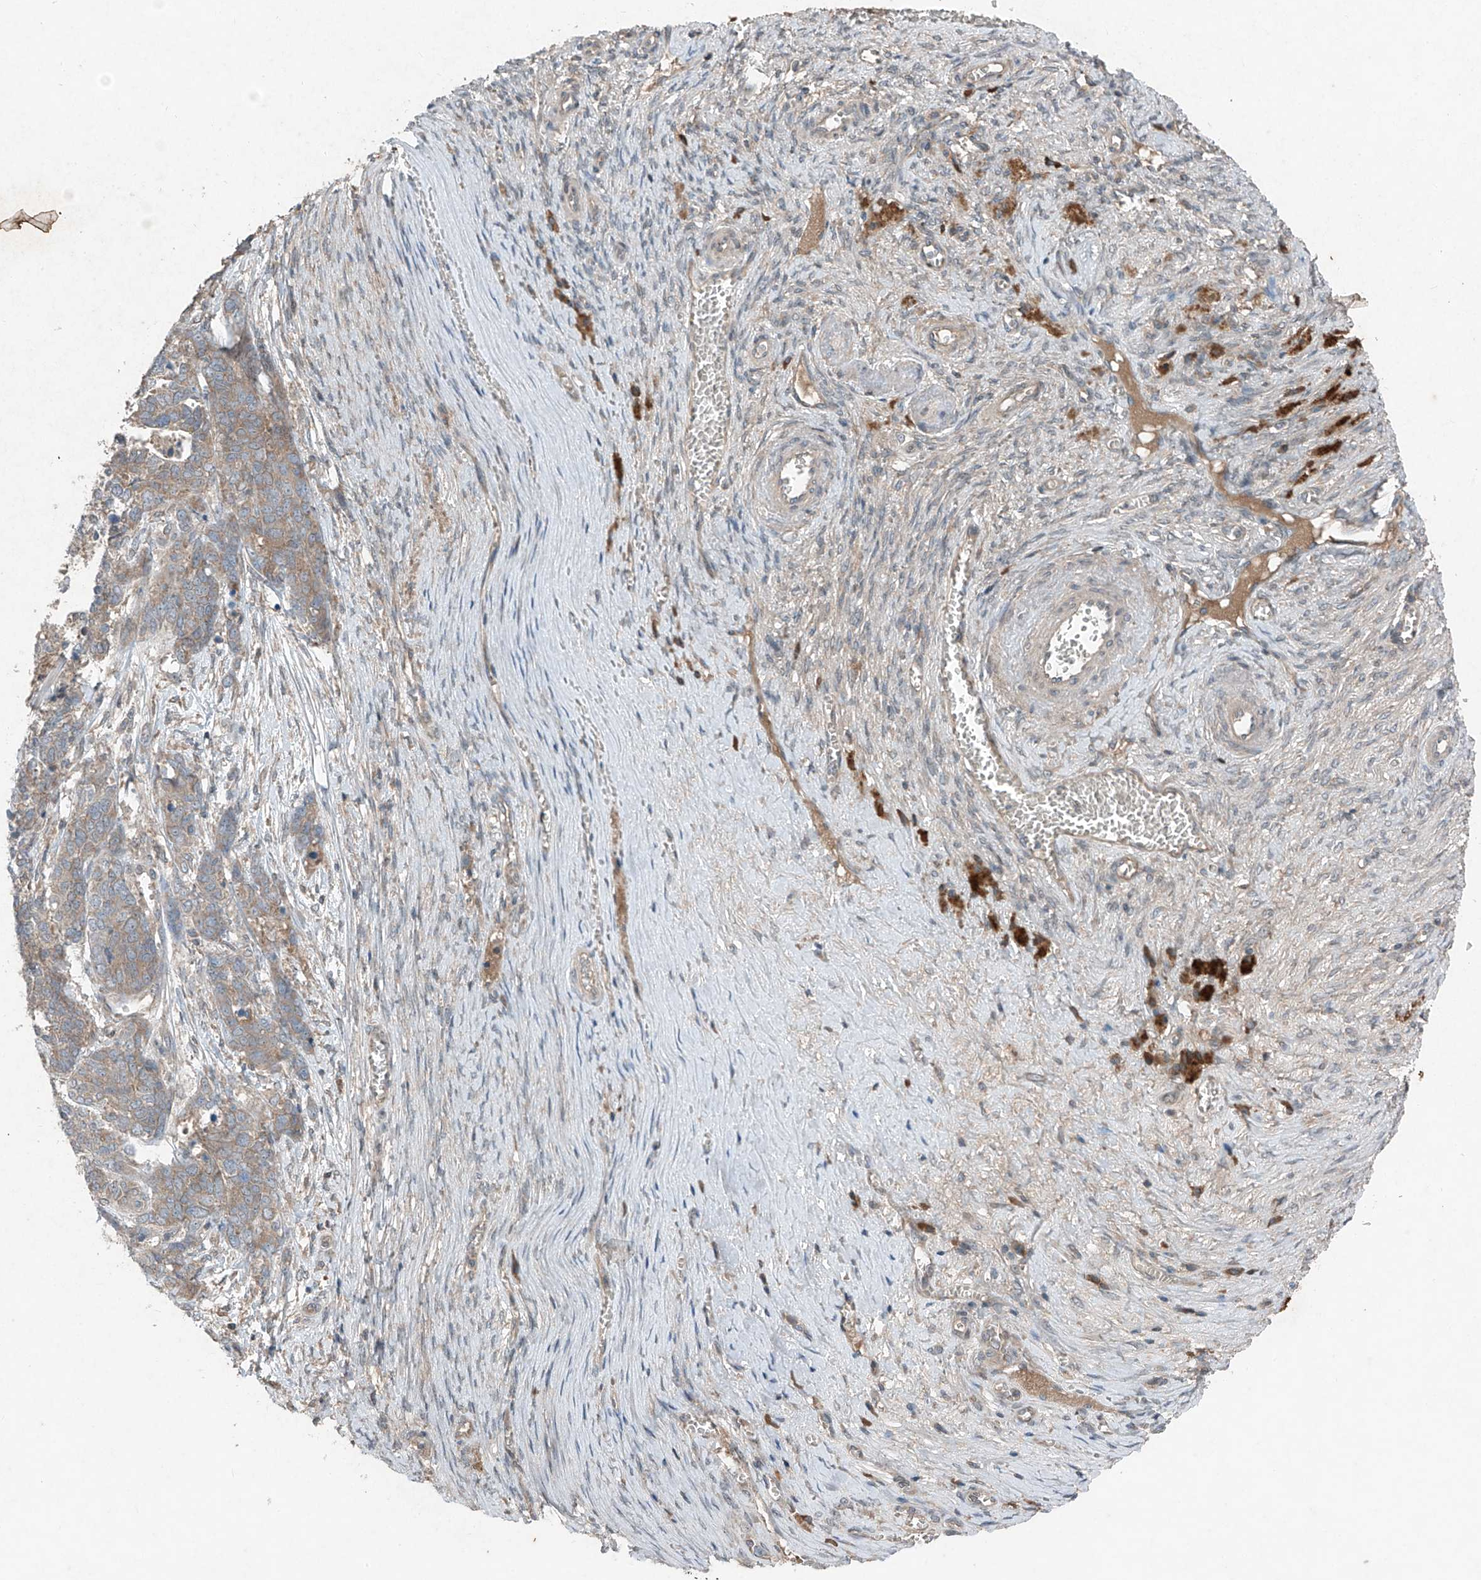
{"staining": {"intensity": "weak", "quantity": ">75%", "location": "cytoplasmic/membranous"}, "tissue": "ovarian cancer", "cell_type": "Tumor cells", "image_type": "cancer", "snomed": [{"axis": "morphology", "description": "Cystadenocarcinoma, serous, NOS"}, {"axis": "topography", "description": "Ovary"}], "caption": "Ovarian serous cystadenocarcinoma tissue shows weak cytoplasmic/membranous staining in about >75% of tumor cells Immunohistochemistry stains the protein of interest in brown and the nuclei are stained blue.", "gene": "FOXRED2", "patient": {"sex": "female", "age": 44}}